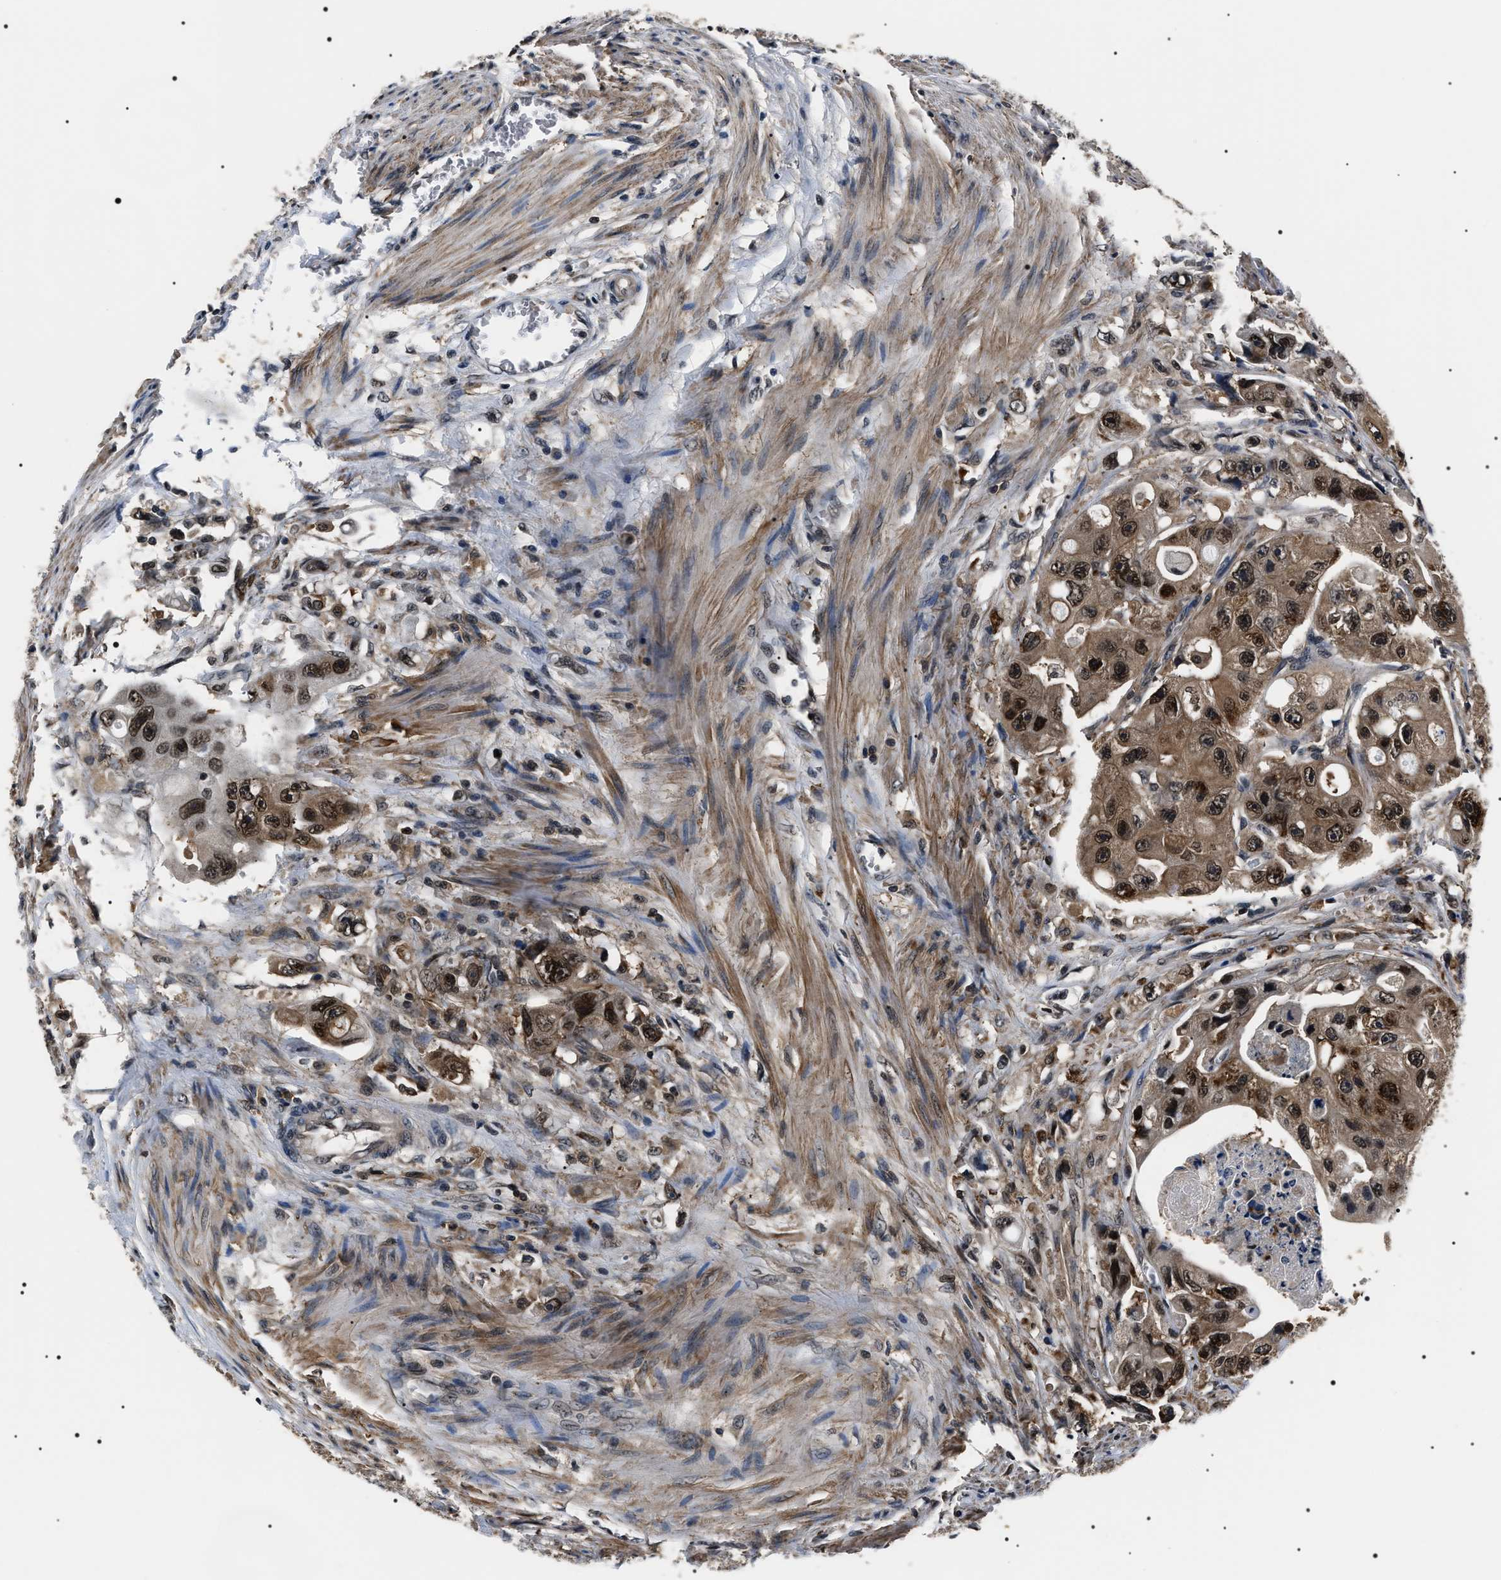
{"staining": {"intensity": "moderate", "quantity": ">75%", "location": "cytoplasmic/membranous,nuclear"}, "tissue": "colorectal cancer", "cell_type": "Tumor cells", "image_type": "cancer", "snomed": [{"axis": "morphology", "description": "Adenocarcinoma, NOS"}, {"axis": "topography", "description": "Colon"}], "caption": "Immunohistochemical staining of human colorectal cancer (adenocarcinoma) reveals medium levels of moderate cytoplasmic/membranous and nuclear protein staining in about >75% of tumor cells. The protein is shown in brown color, while the nuclei are stained blue.", "gene": "SIPA1", "patient": {"sex": "female", "age": 46}}